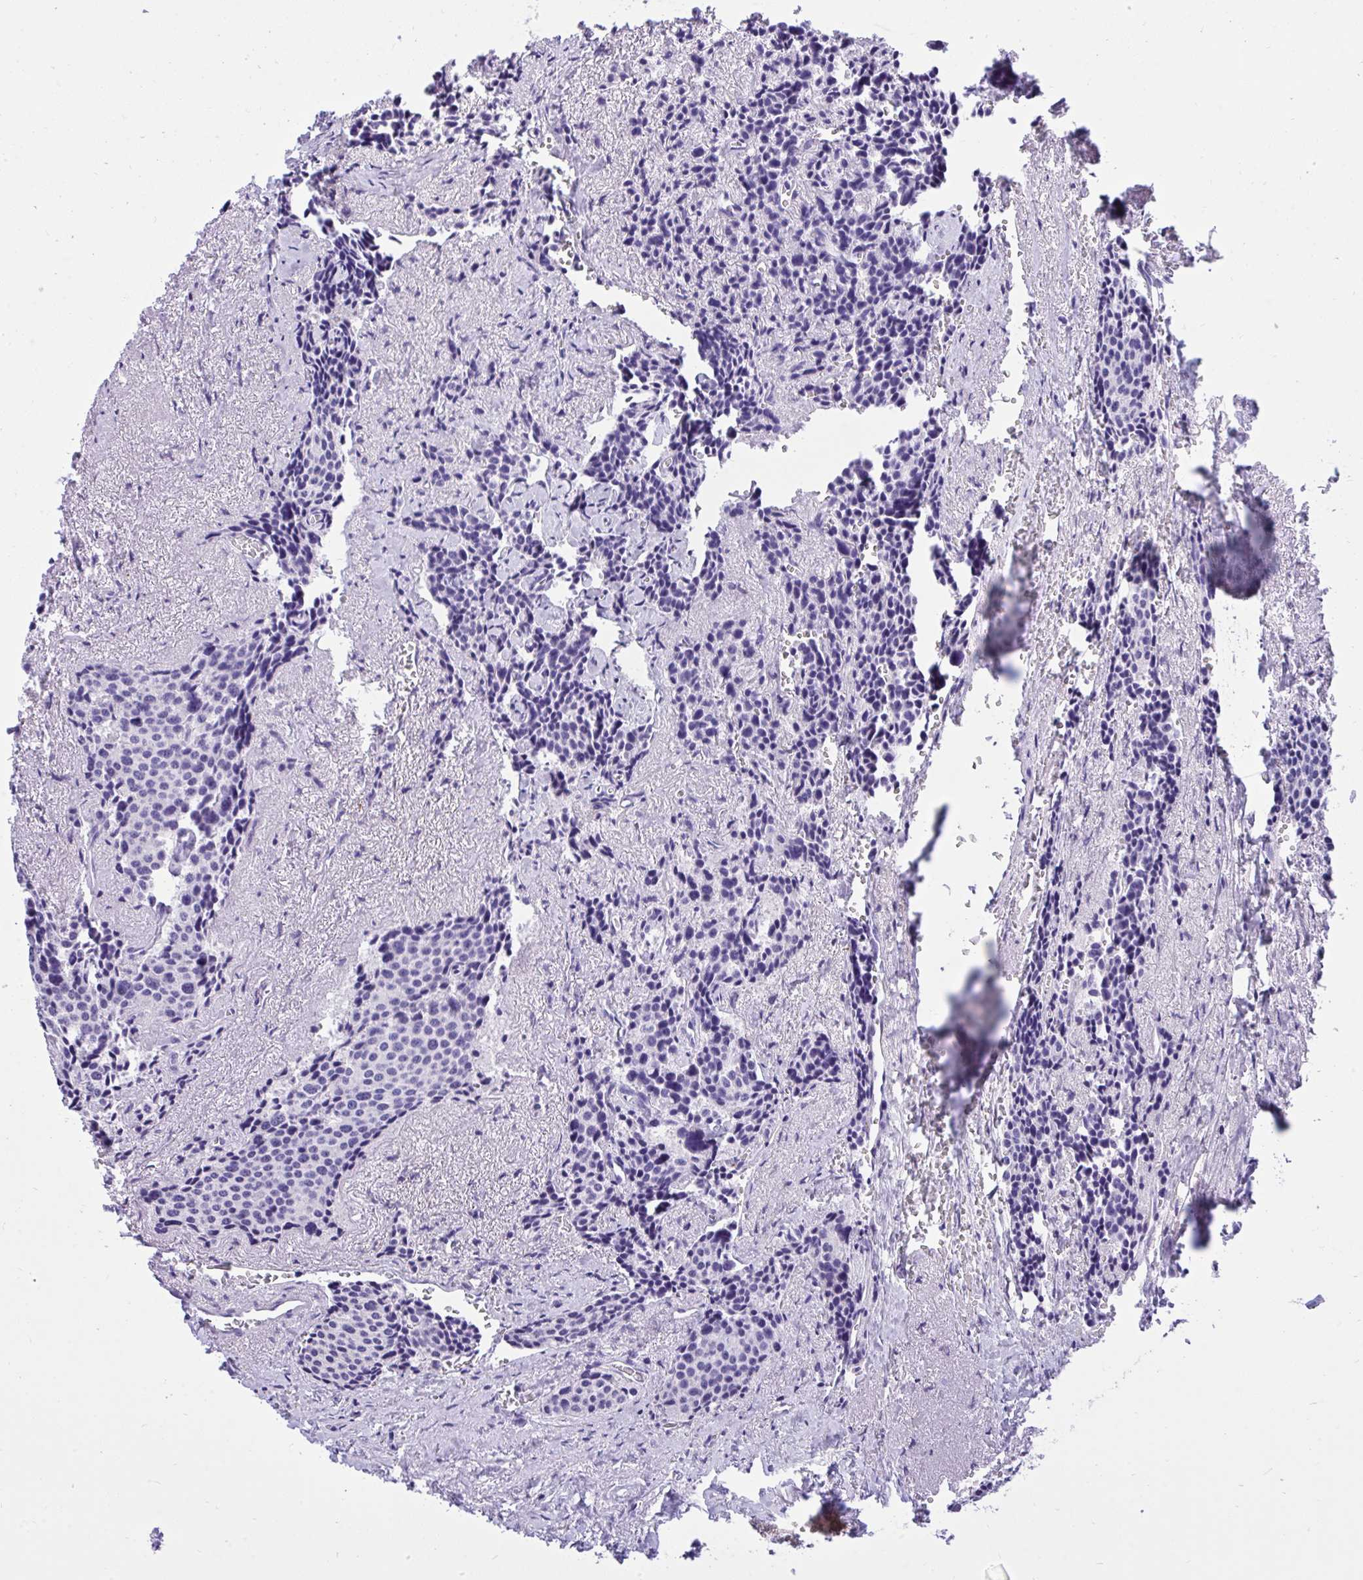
{"staining": {"intensity": "negative", "quantity": "none", "location": "none"}, "tissue": "carcinoid", "cell_type": "Tumor cells", "image_type": "cancer", "snomed": [{"axis": "morphology", "description": "Carcinoid, malignant, NOS"}, {"axis": "topography", "description": "Small intestine"}], "caption": "Tumor cells are negative for brown protein staining in malignant carcinoid.", "gene": "TLN2", "patient": {"sex": "male", "age": 73}}